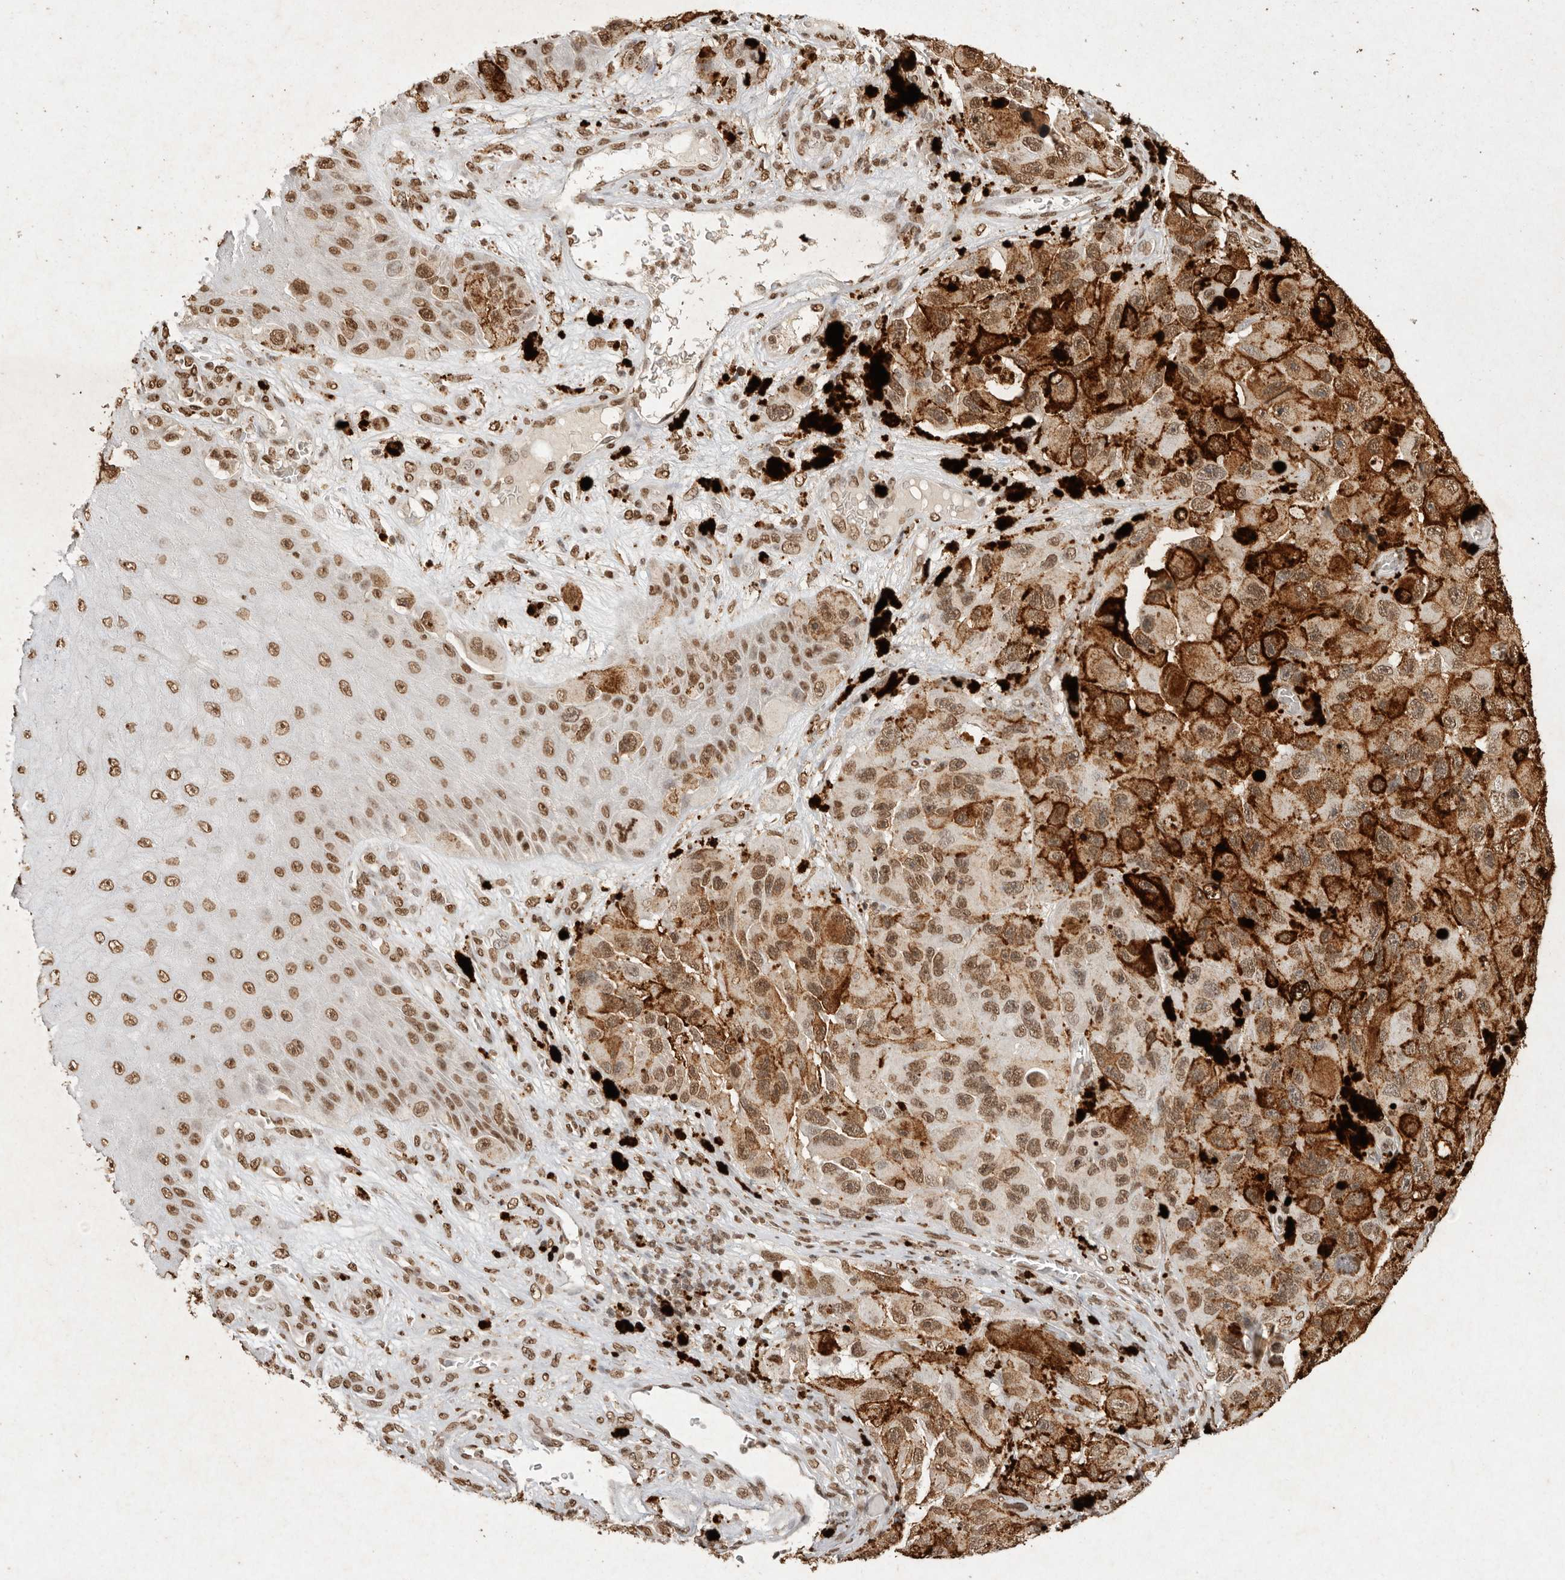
{"staining": {"intensity": "moderate", "quantity": ">75%", "location": "cytoplasmic/membranous,nuclear"}, "tissue": "melanoma", "cell_type": "Tumor cells", "image_type": "cancer", "snomed": [{"axis": "morphology", "description": "Malignant melanoma, NOS"}, {"axis": "topography", "description": "Skin"}], "caption": "The immunohistochemical stain shows moderate cytoplasmic/membranous and nuclear positivity in tumor cells of malignant melanoma tissue. Using DAB (brown) and hematoxylin (blue) stains, captured at high magnification using brightfield microscopy.", "gene": "NKX3-2", "patient": {"sex": "female", "age": 73}}